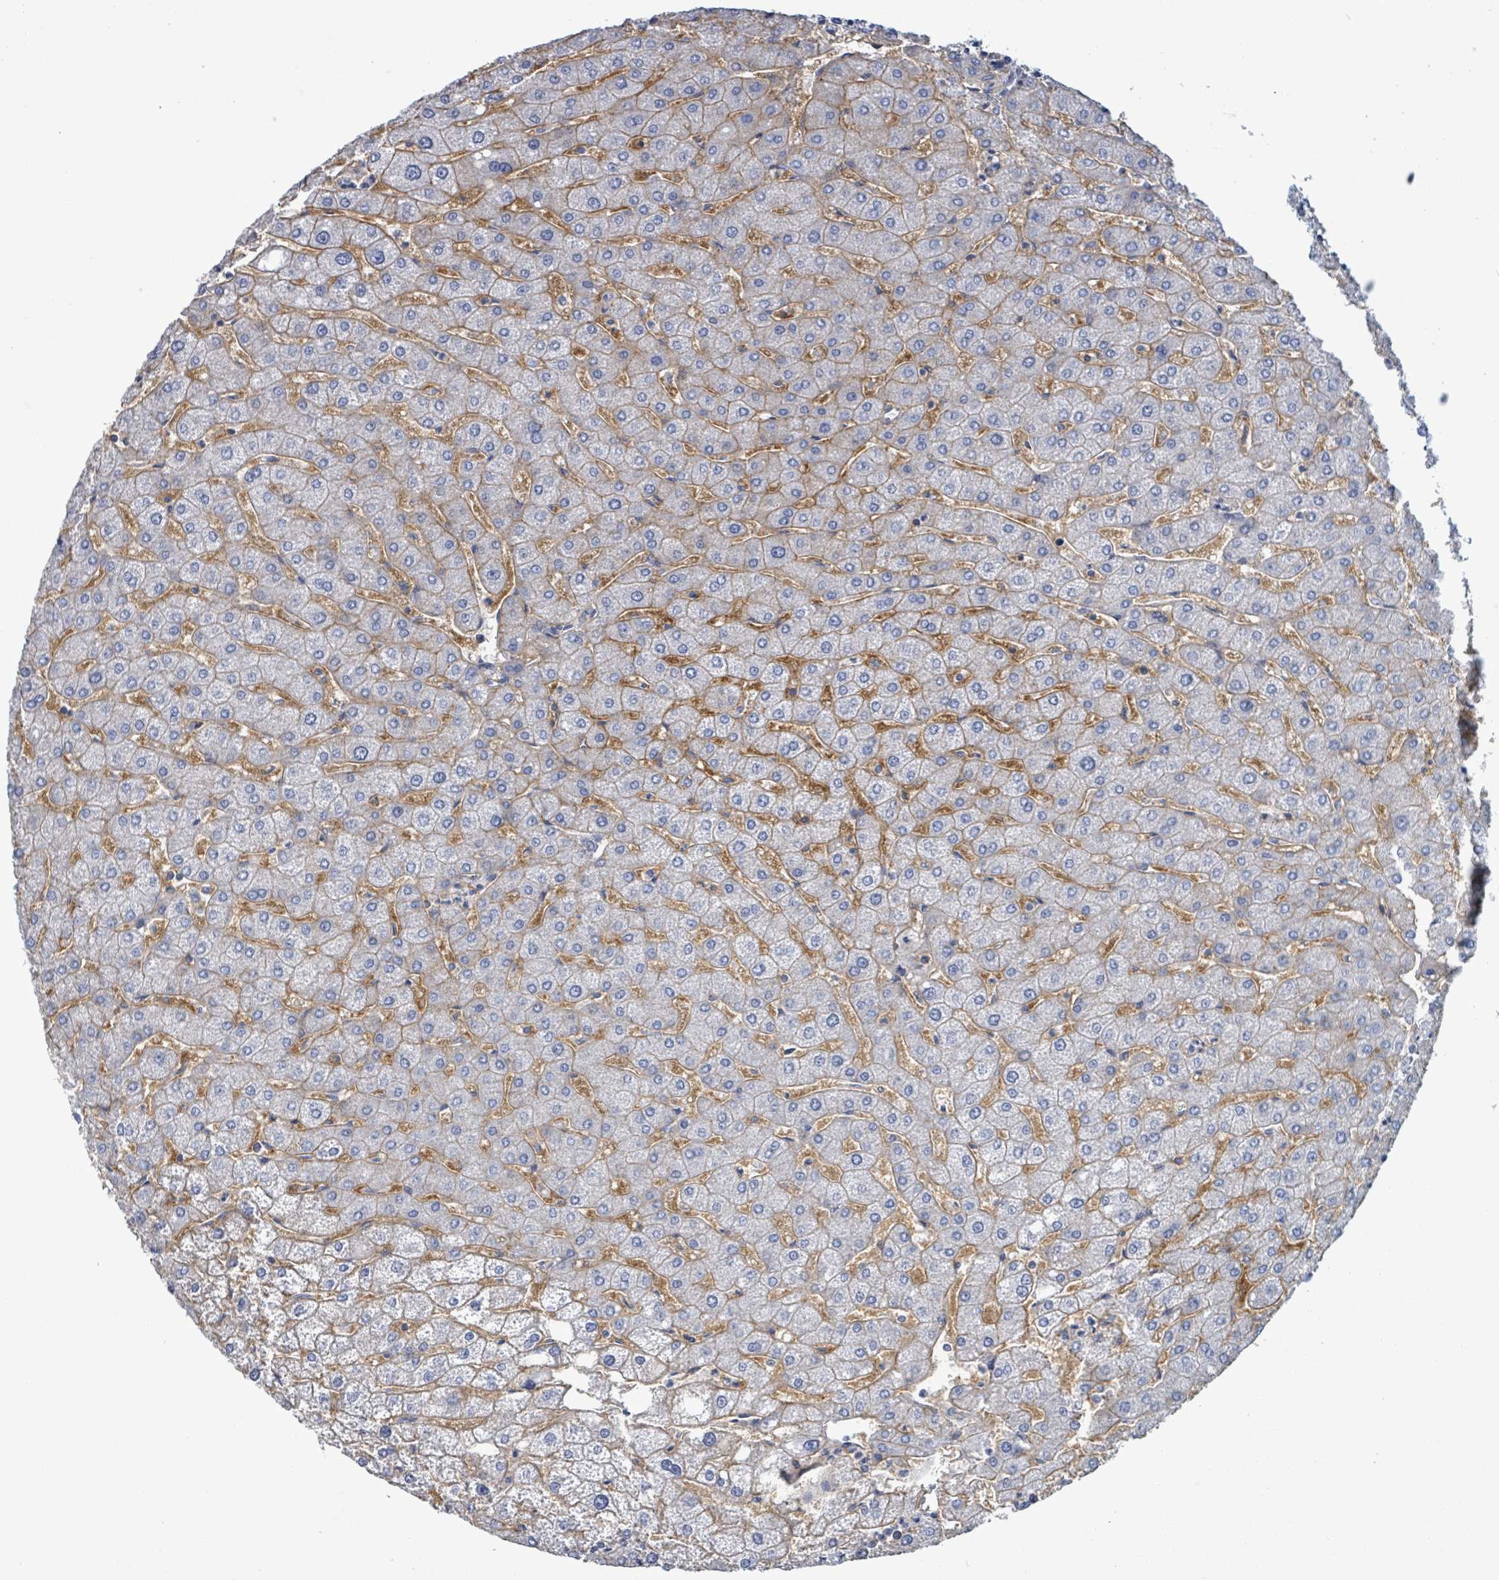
{"staining": {"intensity": "negative", "quantity": "none", "location": "none"}, "tissue": "liver", "cell_type": "Cholangiocytes", "image_type": "normal", "snomed": [{"axis": "morphology", "description": "Normal tissue, NOS"}, {"axis": "topography", "description": "Liver"}], "caption": "IHC photomicrograph of benign liver stained for a protein (brown), which exhibits no staining in cholangiocytes. (Immunohistochemistry (ihc), brightfield microscopy, high magnification).", "gene": "BSG", "patient": {"sex": "male", "age": 67}}